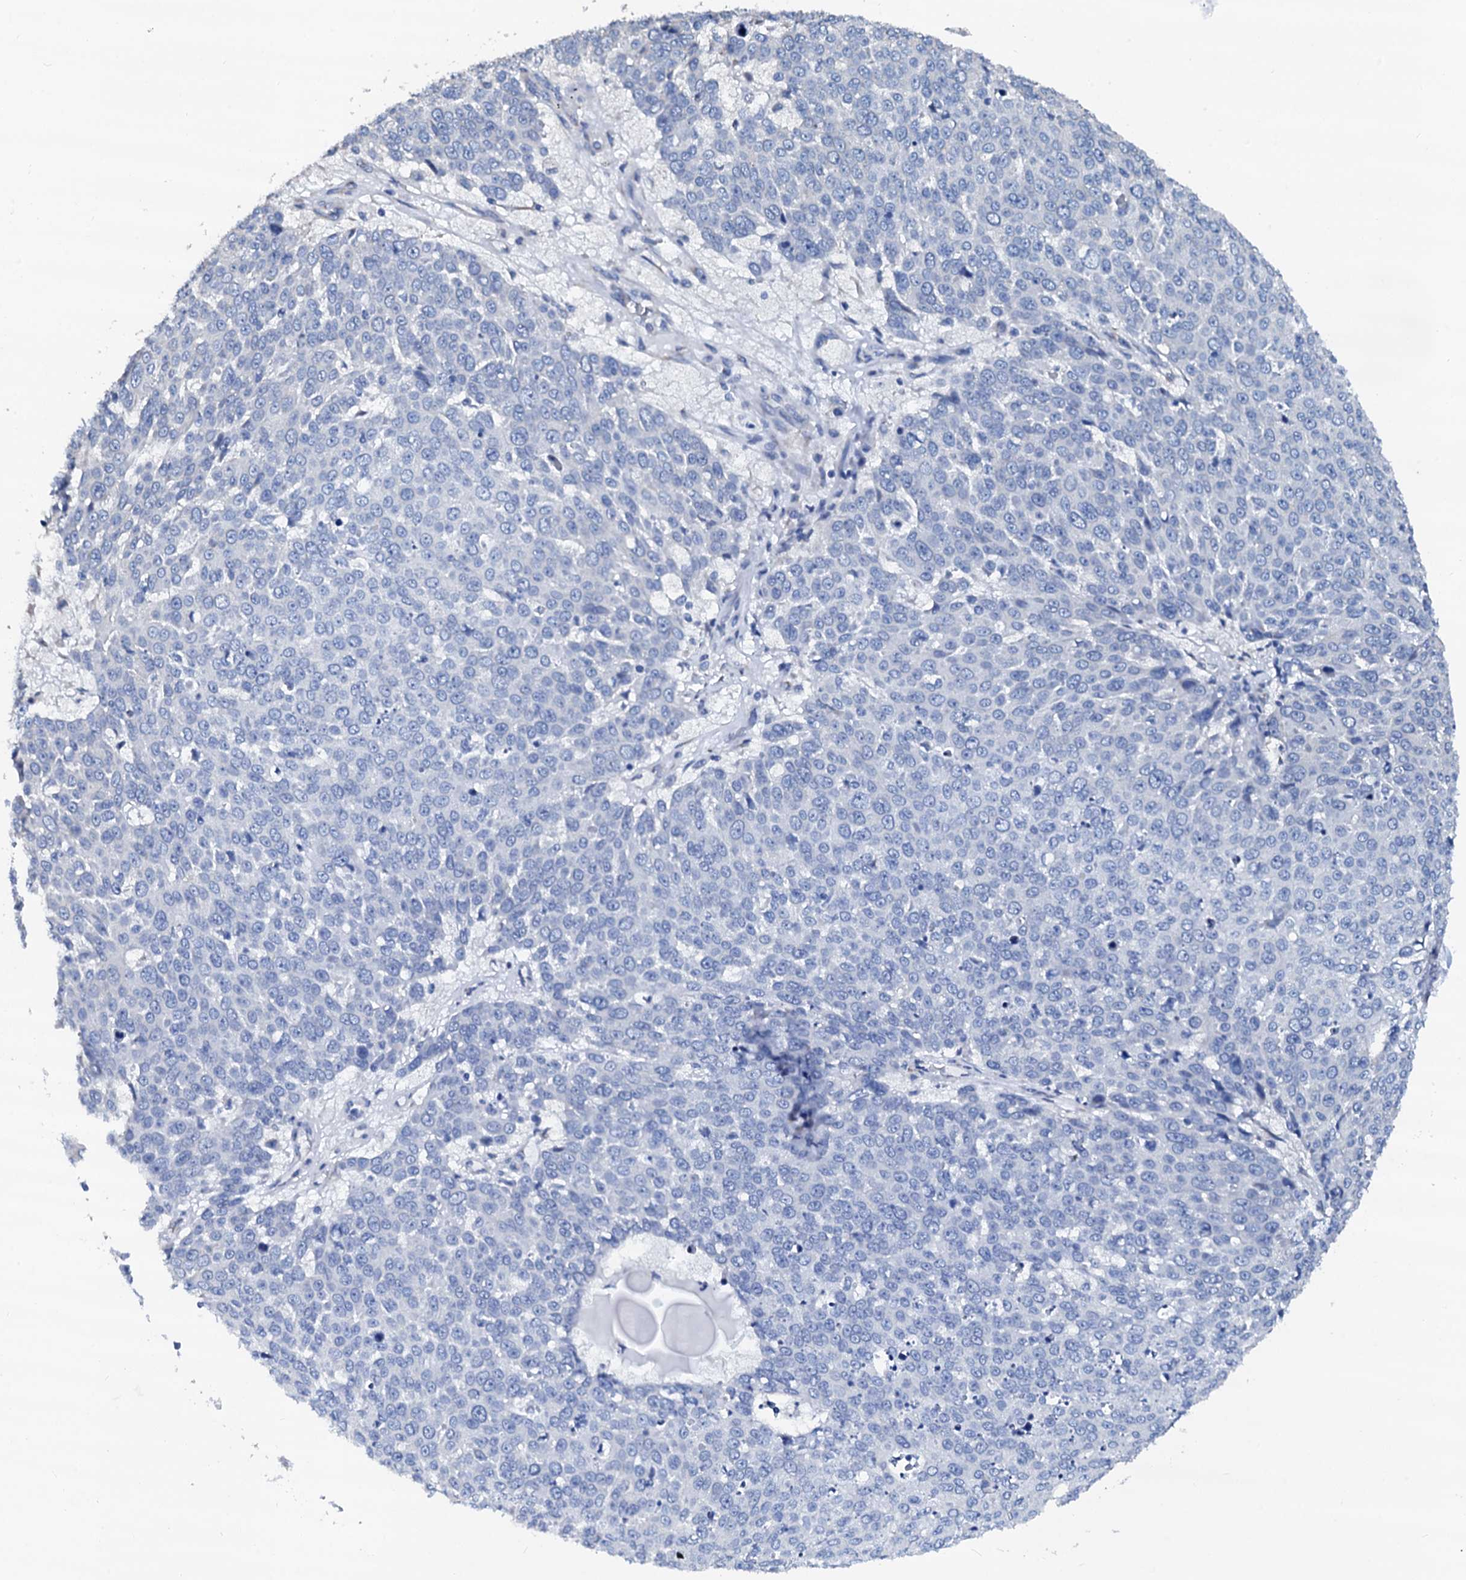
{"staining": {"intensity": "negative", "quantity": "none", "location": "none"}, "tissue": "skin cancer", "cell_type": "Tumor cells", "image_type": "cancer", "snomed": [{"axis": "morphology", "description": "Squamous cell carcinoma, NOS"}, {"axis": "topography", "description": "Skin"}], "caption": "Tumor cells show no significant protein expression in squamous cell carcinoma (skin).", "gene": "AKAP3", "patient": {"sex": "male", "age": 71}}